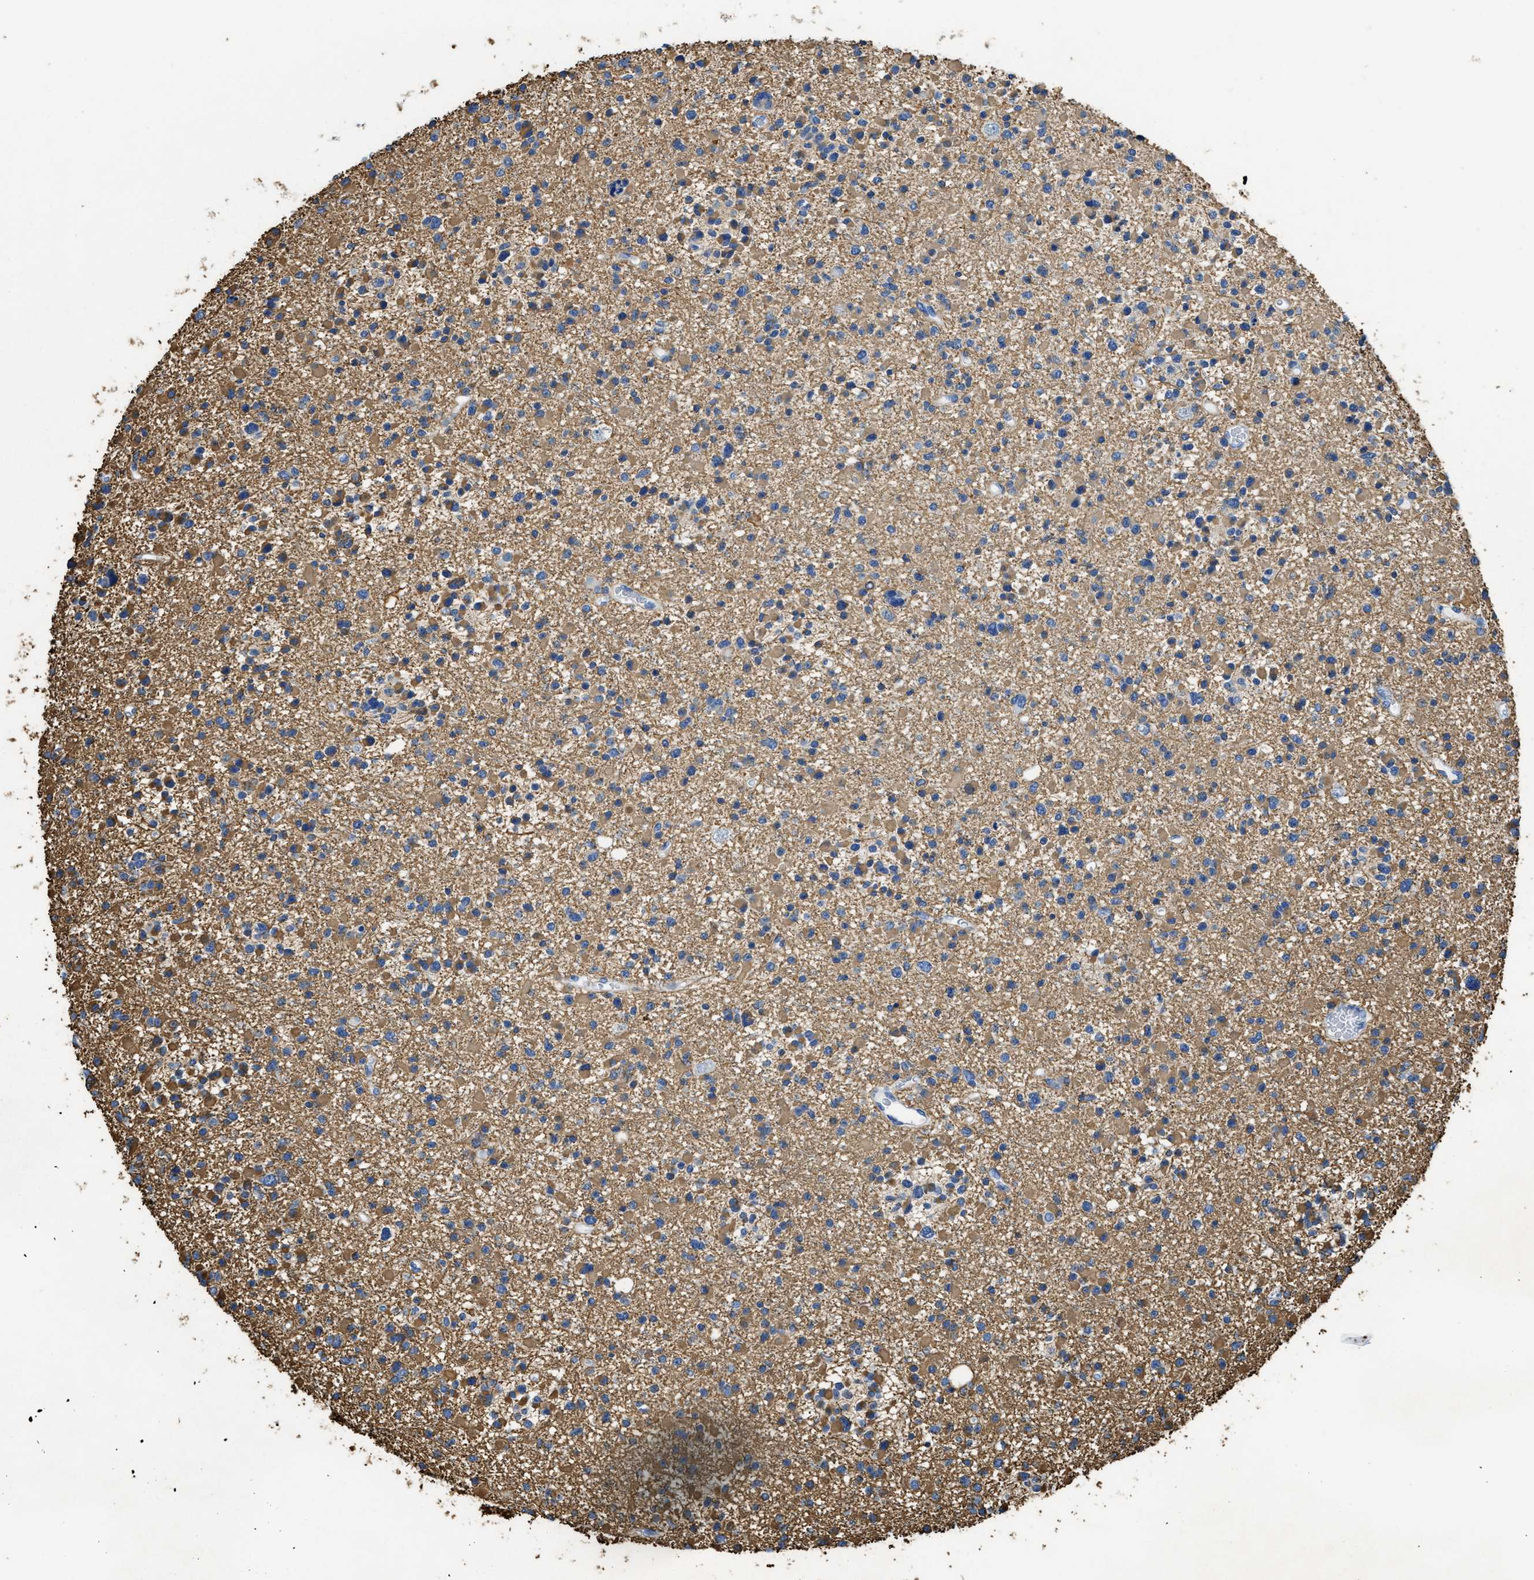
{"staining": {"intensity": "moderate", "quantity": ">75%", "location": "cytoplasmic/membranous"}, "tissue": "glioma", "cell_type": "Tumor cells", "image_type": "cancer", "snomed": [{"axis": "morphology", "description": "Glioma, malignant, Low grade"}, {"axis": "topography", "description": "Brain"}], "caption": "Malignant glioma (low-grade) was stained to show a protein in brown. There is medium levels of moderate cytoplasmic/membranous positivity in about >75% of tumor cells. (IHC, brightfield microscopy, high magnification).", "gene": "DLC1", "patient": {"sex": "female", "age": 22}}